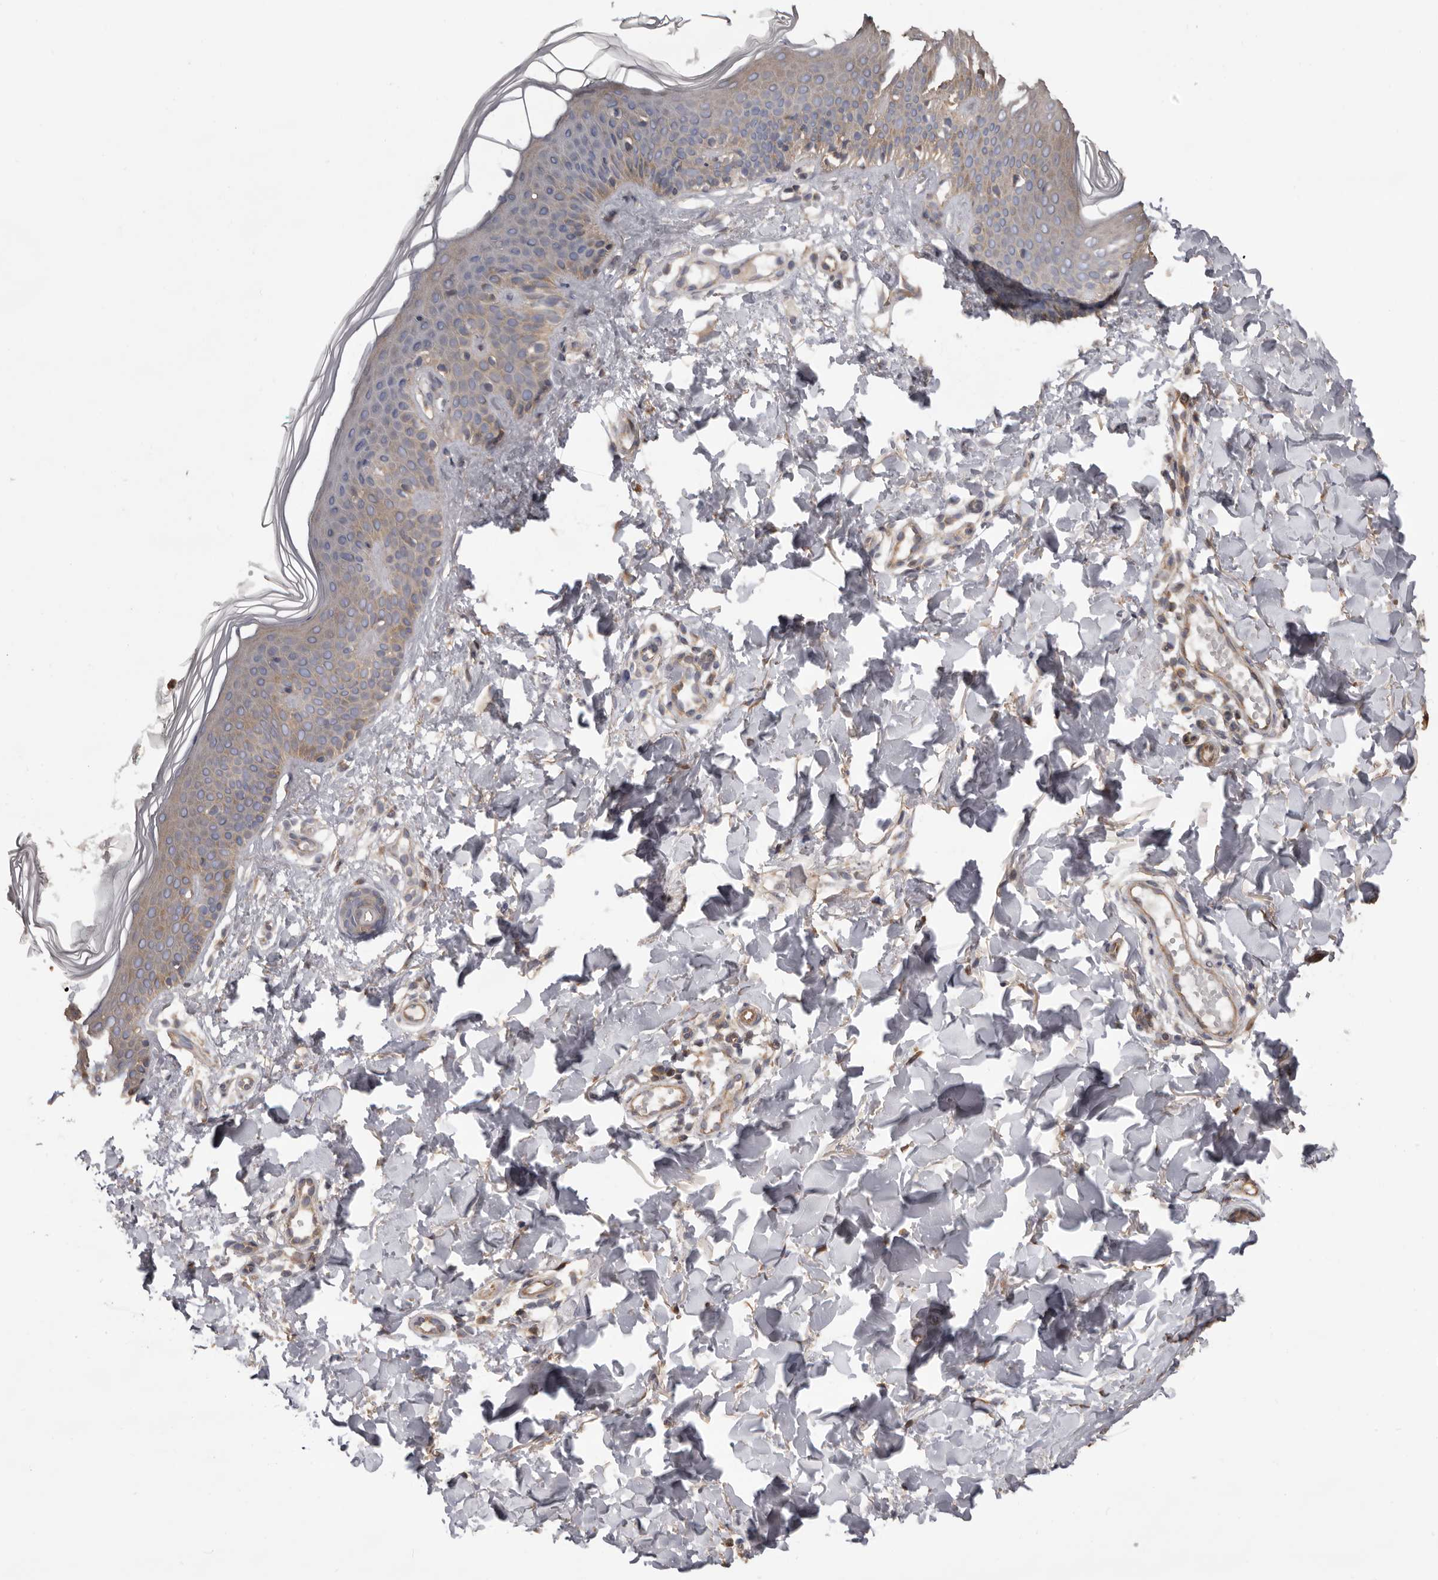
{"staining": {"intensity": "moderate", "quantity": "25%-75%", "location": "cytoplasmic/membranous"}, "tissue": "skin", "cell_type": "Fibroblasts", "image_type": "normal", "snomed": [{"axis": "morphology", "description": "Normal tissue, NOS"}, {"axis": "topography", "description": "Skin"}], "caption": "DAB (3,3'-diaminobenzidine) immunohistochemical staining of normal human skin shows moderate cytoplasmic/membranous protein positivity in approximately 25%-75% of fibroblasts. (IHC, brightfield microscopy, high magnification).", "gene": "ADAMTS2", "patient": {"sex": "male", "age": 37}}